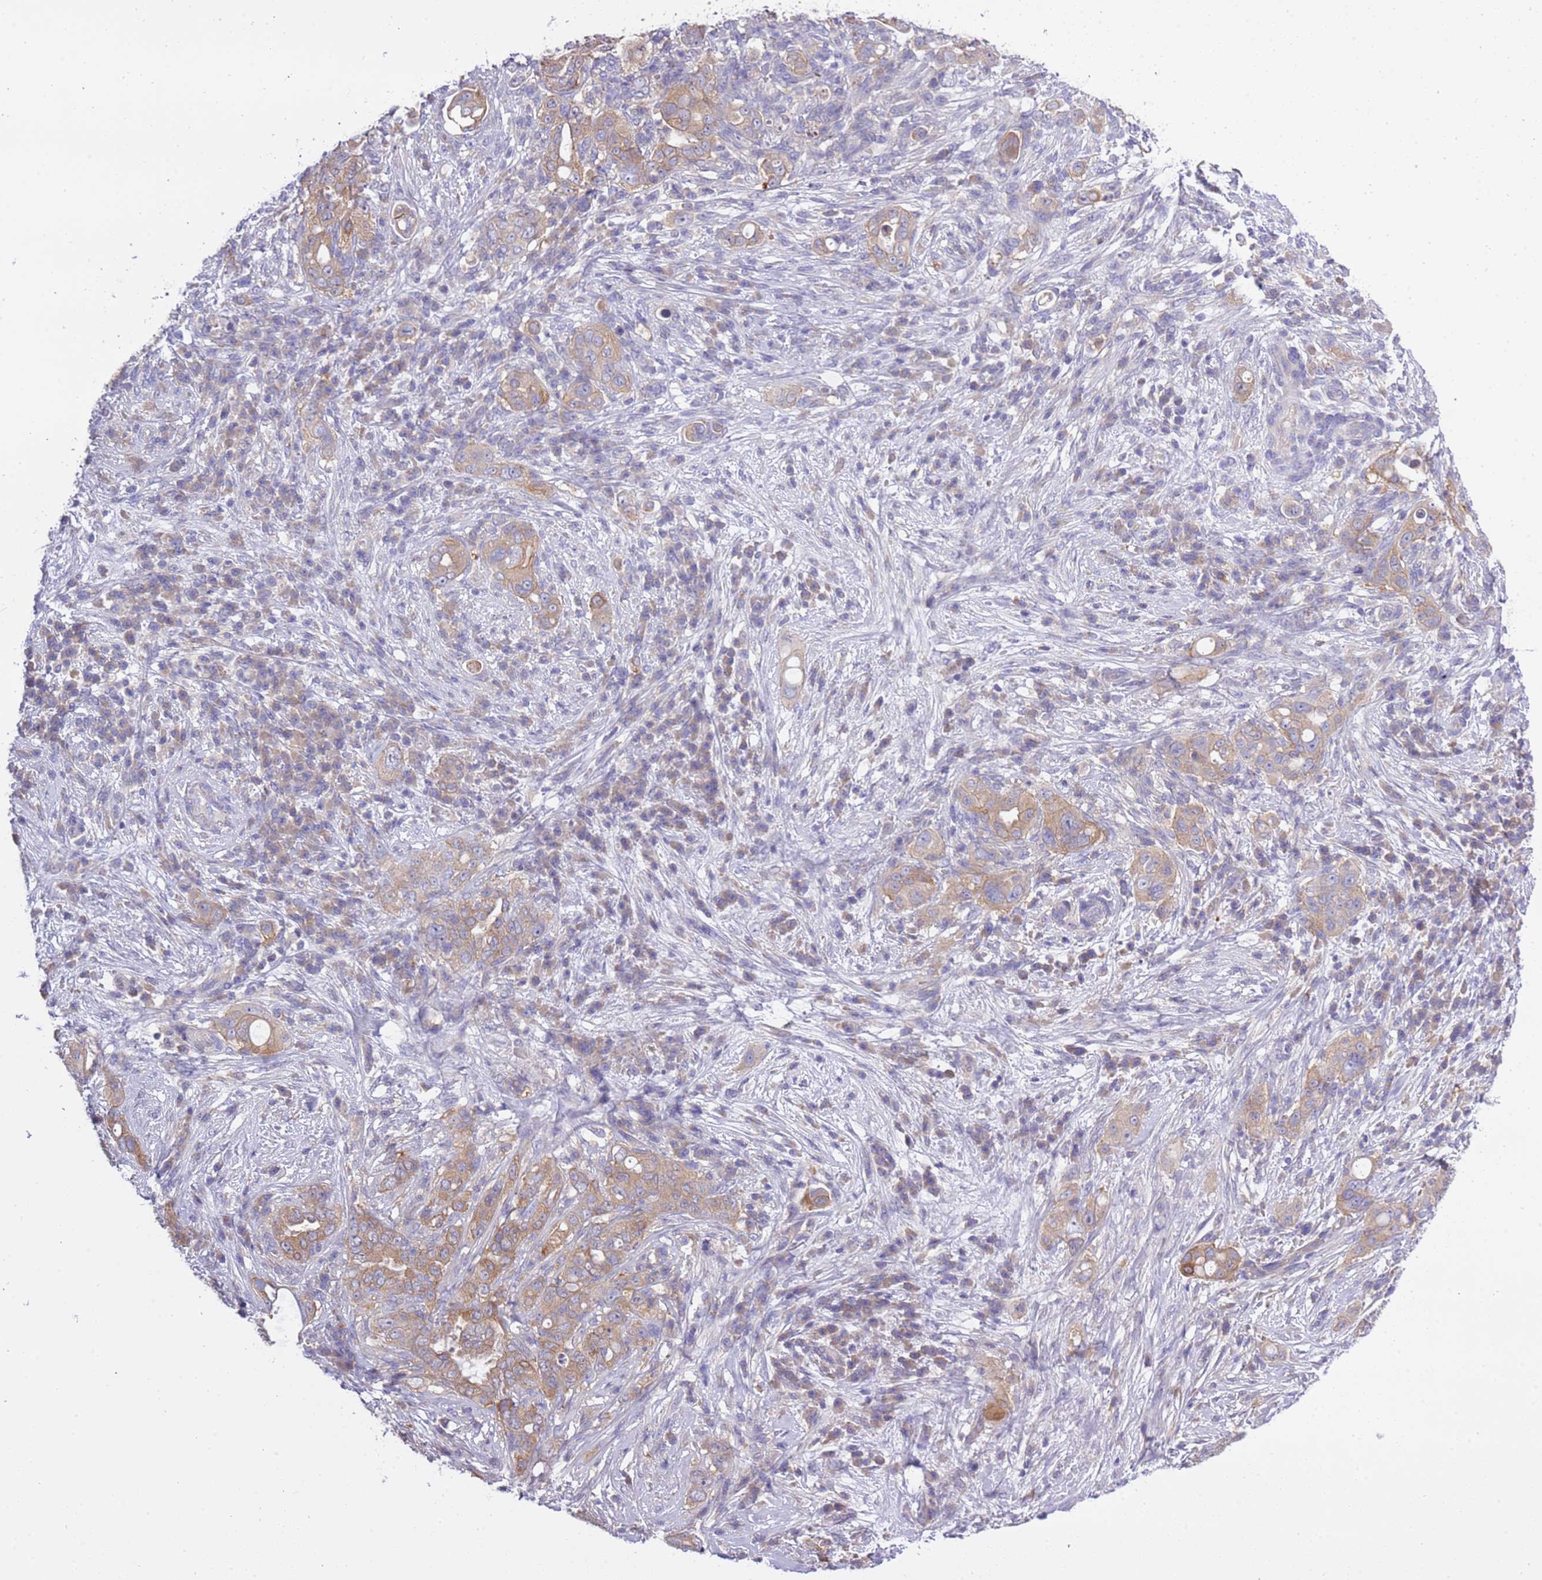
{"staining": {"intensity": "moderate", "quantity": ">75%", "location": "cytoplasmic/membranous"}, "tissue": "pancreatic cancer", "cell_type": "Tumor cells", "image_type": "cancer", "snomed": [{"axis": "morphology", "description": "Normal tissue, NOS"}, {"axis": "morphology", "description": "Adenocarcinoma, NOS"}, {"axis": "topography", "description": "Lymph node"}, {"axis": "topography", "description": "Pancreas"}], "caption": "Pancreatic cancer stained with a brown dye displays moderate cytoplasmic/membranous positive expression in approximately >75% of tumor cells.", "gene": "STIP1", "patient": {"sex": "female", "age": 67}}